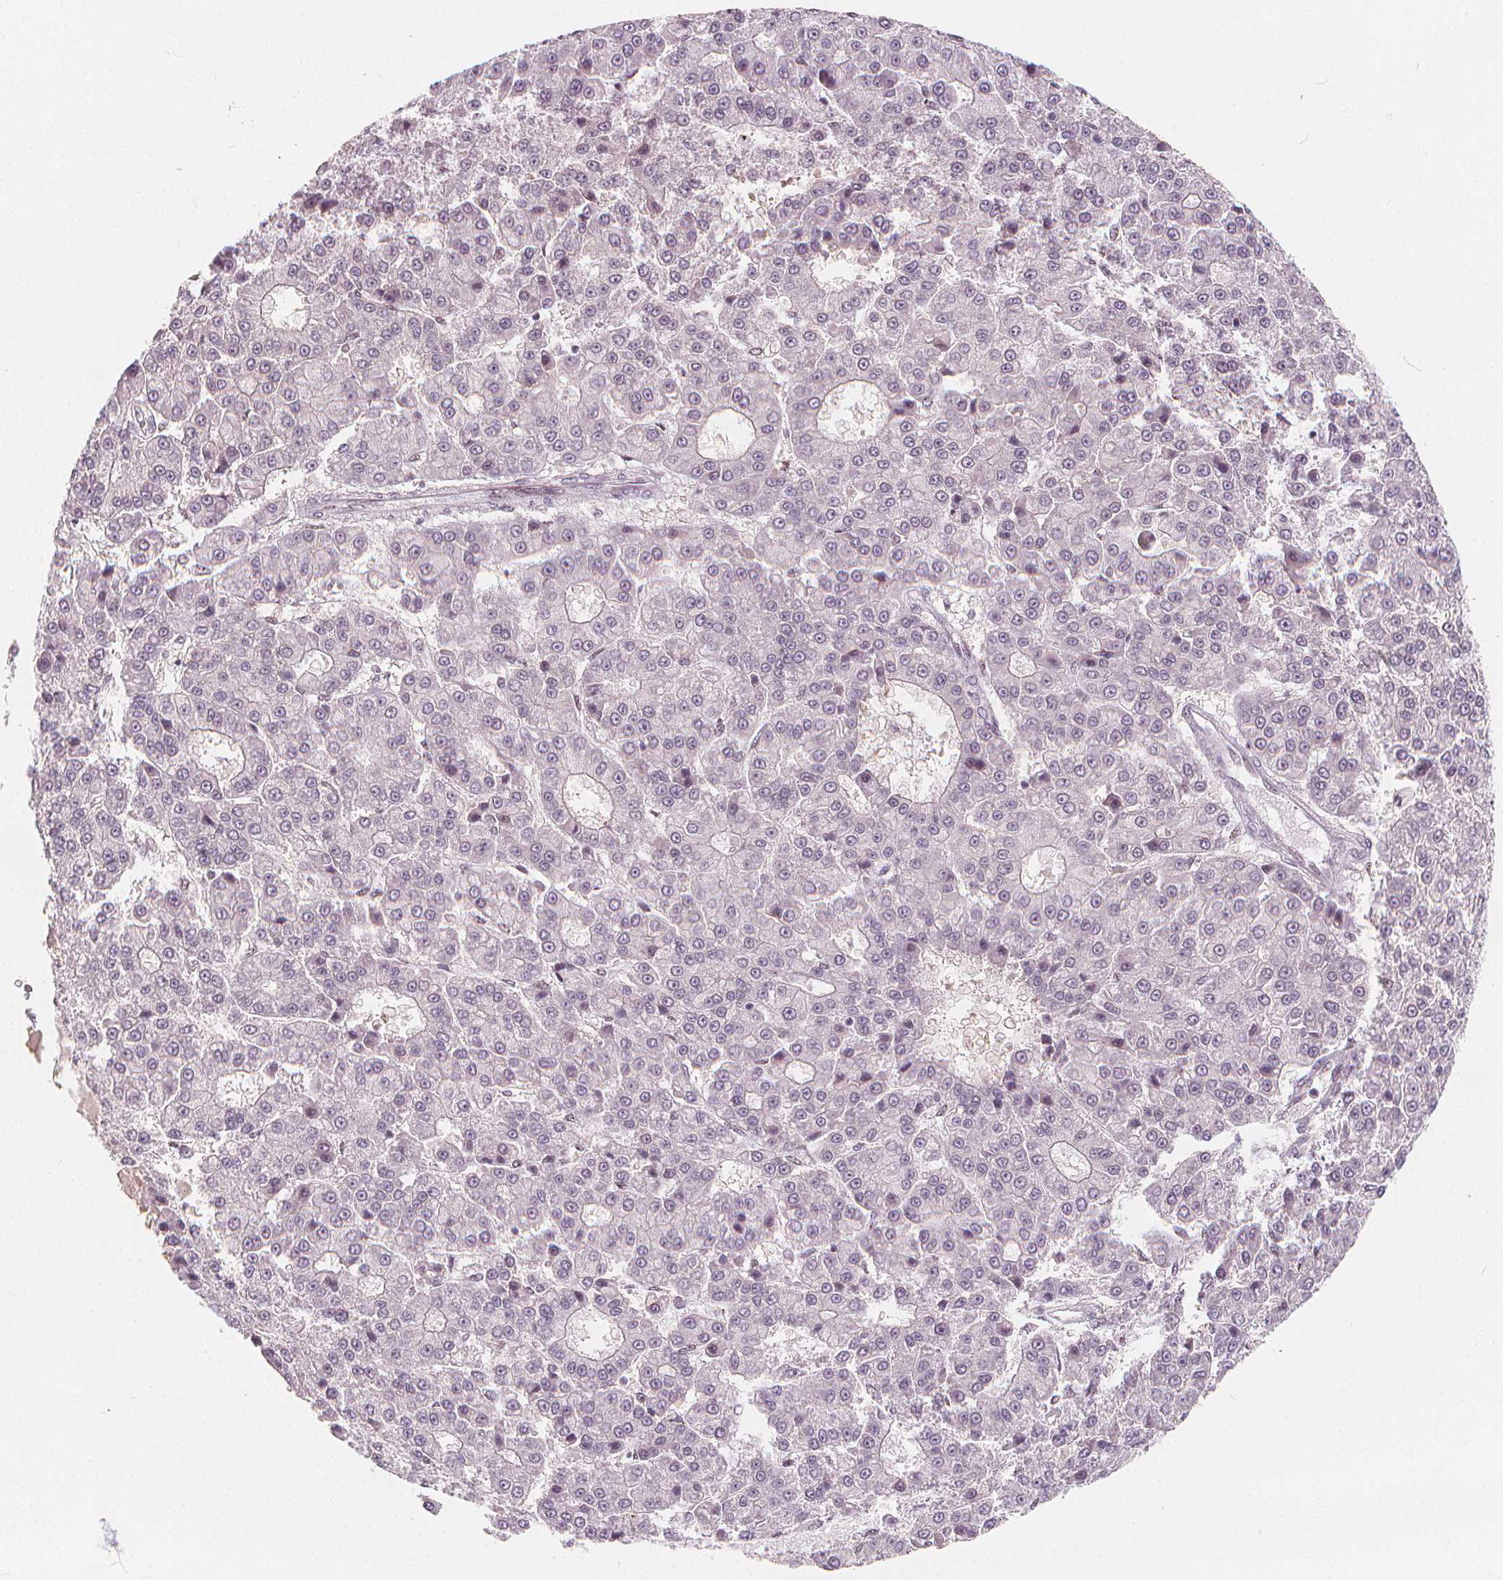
{"staining": {"intensity": "negative", "quantity": "none", "location": "none"}, "tissue": "liver cancer", "cell_type": "Tumor cells", "image_type": "cancer", "snomed": [{"axis": "morphology", "description": "Carcinoma, Hepatocellular, NOS"}, {"axis": "topography", "description": "Liver"}], "caption": "DAB immunohistochemical staining of human liver cancer exhibits no significant expression in tumor cells. Brightfield microscopy of IHC stained with DAB (3,3'-diaminobenzidine) (brown) and hematoxylin (blue), captured at high magnification.", "gene": "DRC3", "patient": {"sex": "male", "age": 70}}